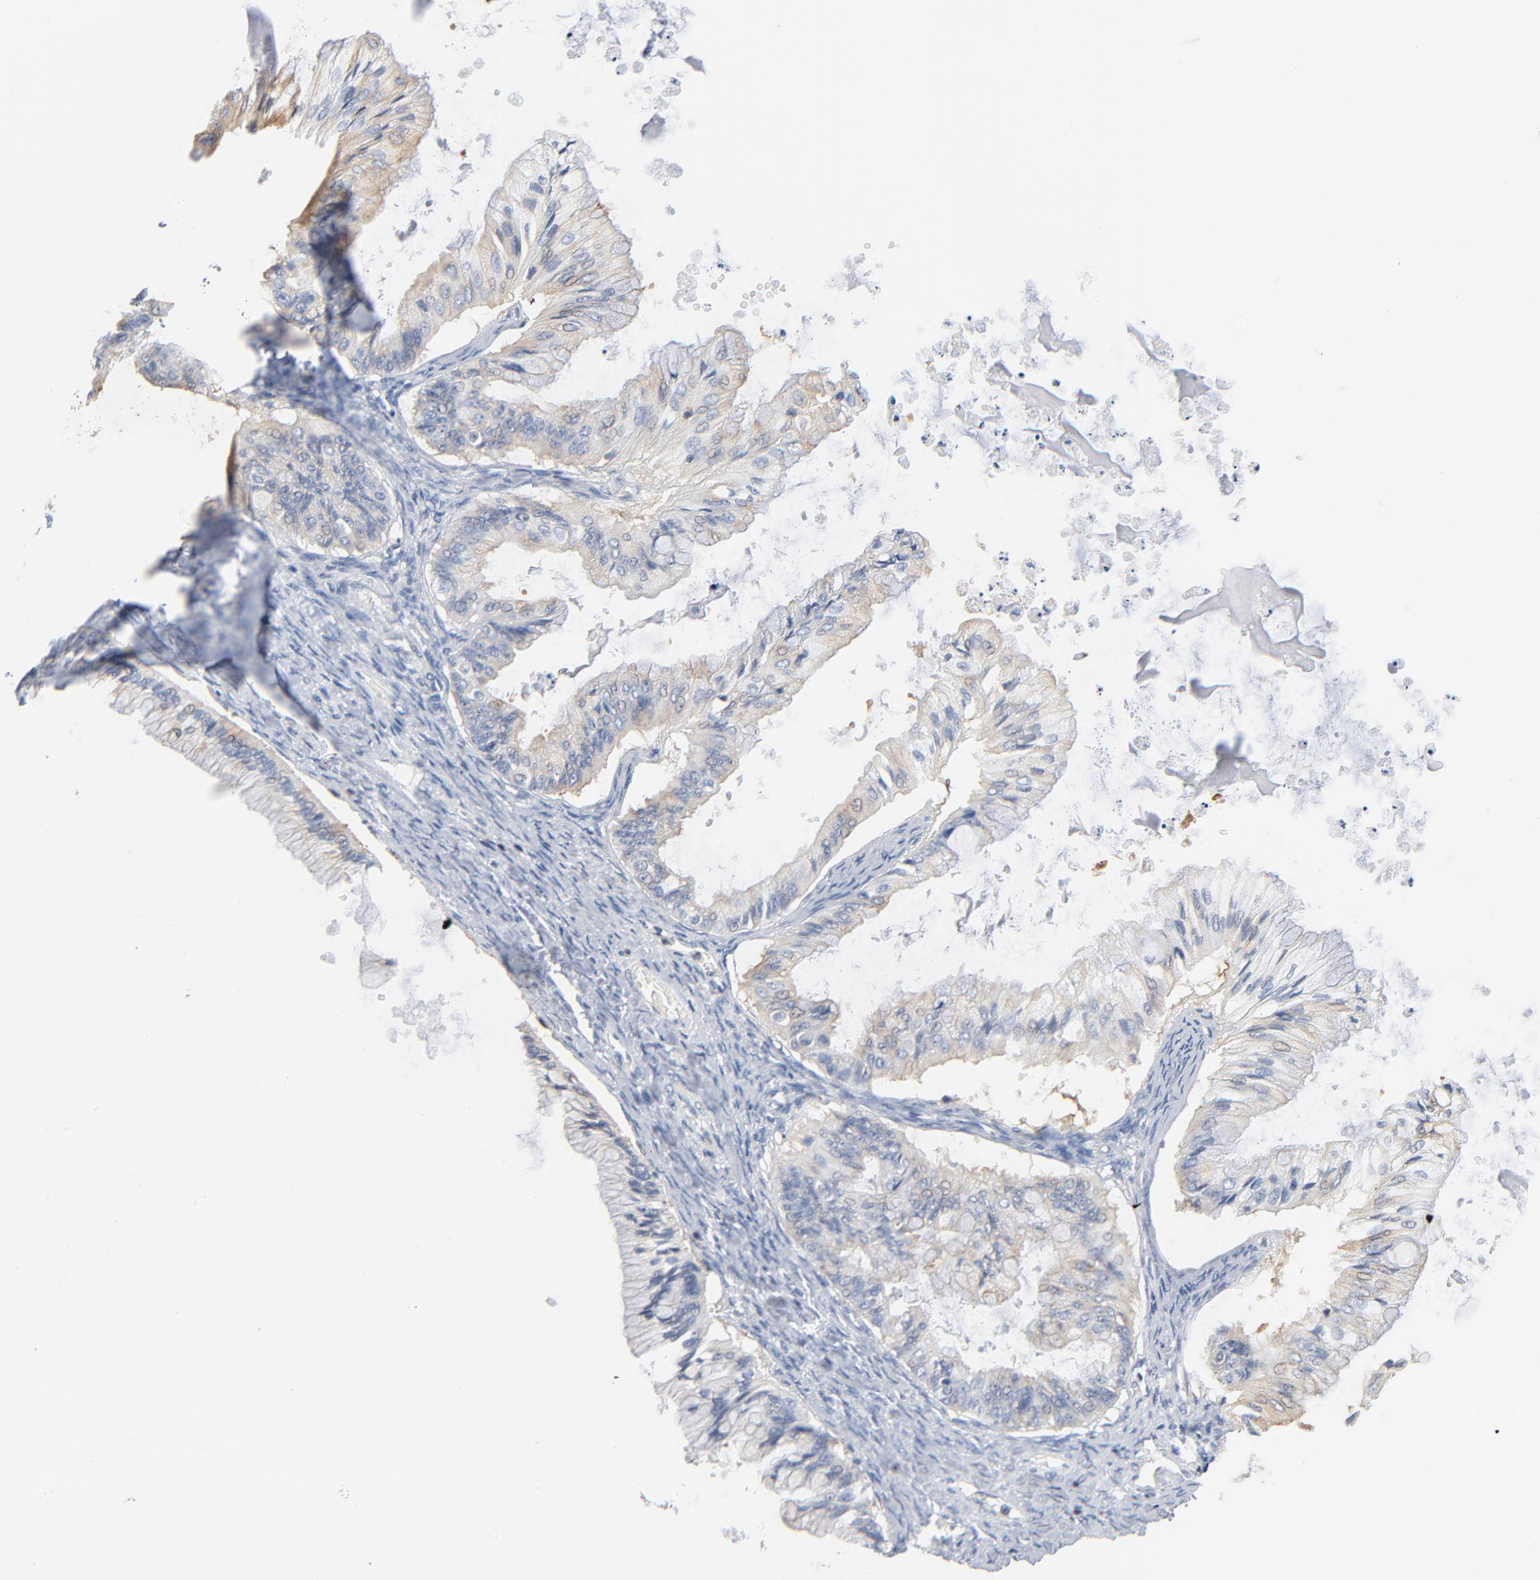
{"staining": {"intensity": "negative", "quantity": "none", "location": "none"}, "tissue": "ovarian cancer", "cell_type": "Tumor cells", "image_type": "cancer", "snomed": [{"axis": "morphology", "description": "Cystadenocarcinoma, mucinous, NOS"}, {"axis": "topography", "description": "Ovary"}], "caption": "DAB (3,3'-diaminobenzidine) immunohistochemical staining of ovarian cancer displays no significant expression in tumor cells.", "gene": "SH3KBP1", "patient": {"sex": "female", "age": 57}}